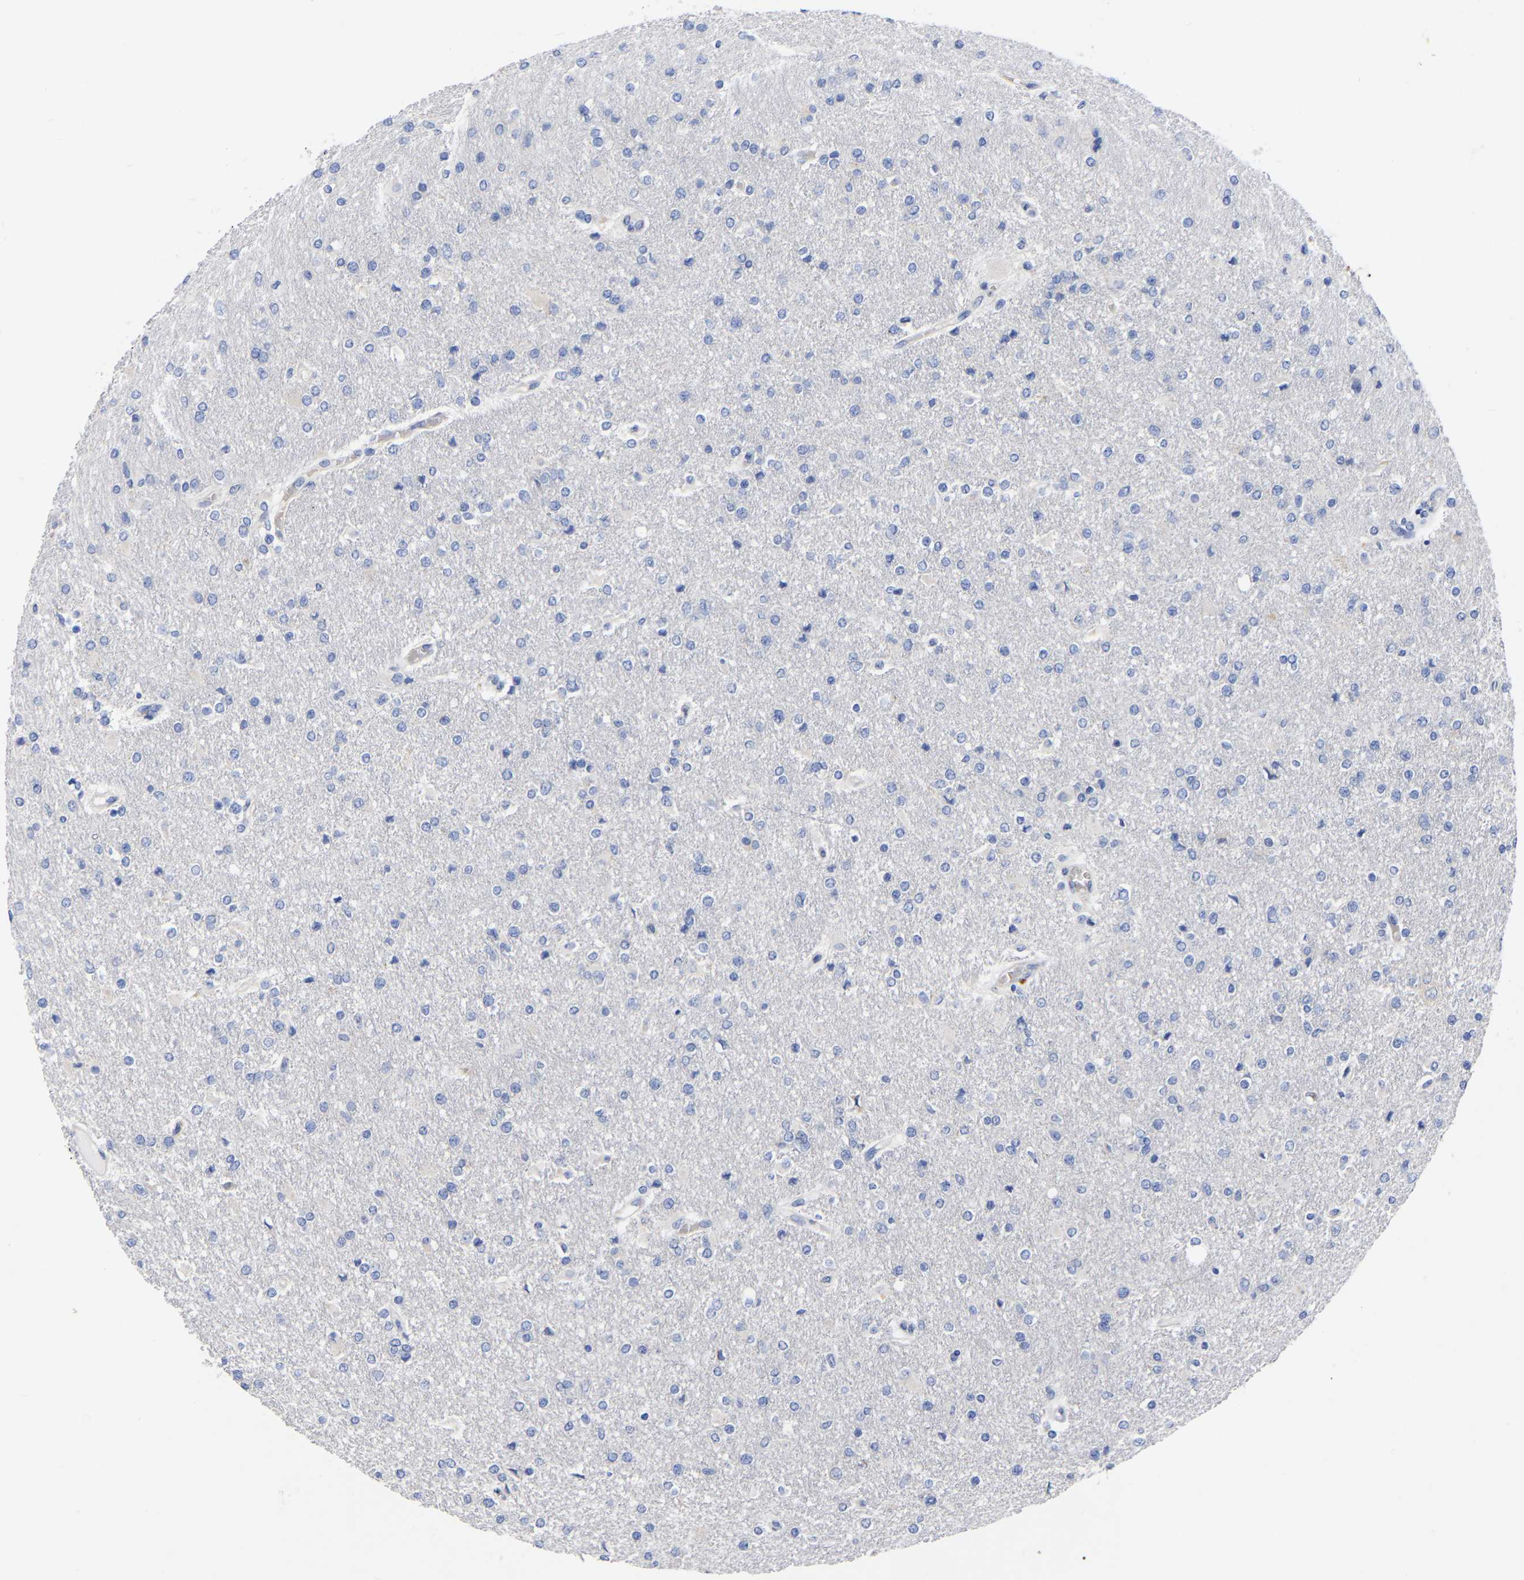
{"staining": {"intensity": "negative", "quantity": "none", "location": "none"}, "tissue": "glioma", "cell_type": "Tumor cells", "image_type": "cancer", "snomed": [{"axis": "morphology", "description": "Glioma, malignant, High grade"}, {"axis": "topography", "description": "Cerebral cortex"}], "caption": "Photomicrograph shows no significant protein staining in tumor cells of glioma. The staining was performed using DAB (3,3'-diaminobenzidine) to visualize the protein expression in brown, while the nuclei were stained in blue with hematoxylin (Magnification: 20x).", "gene": "GDF3", "patient": {"sex": "female", "age": 36}}